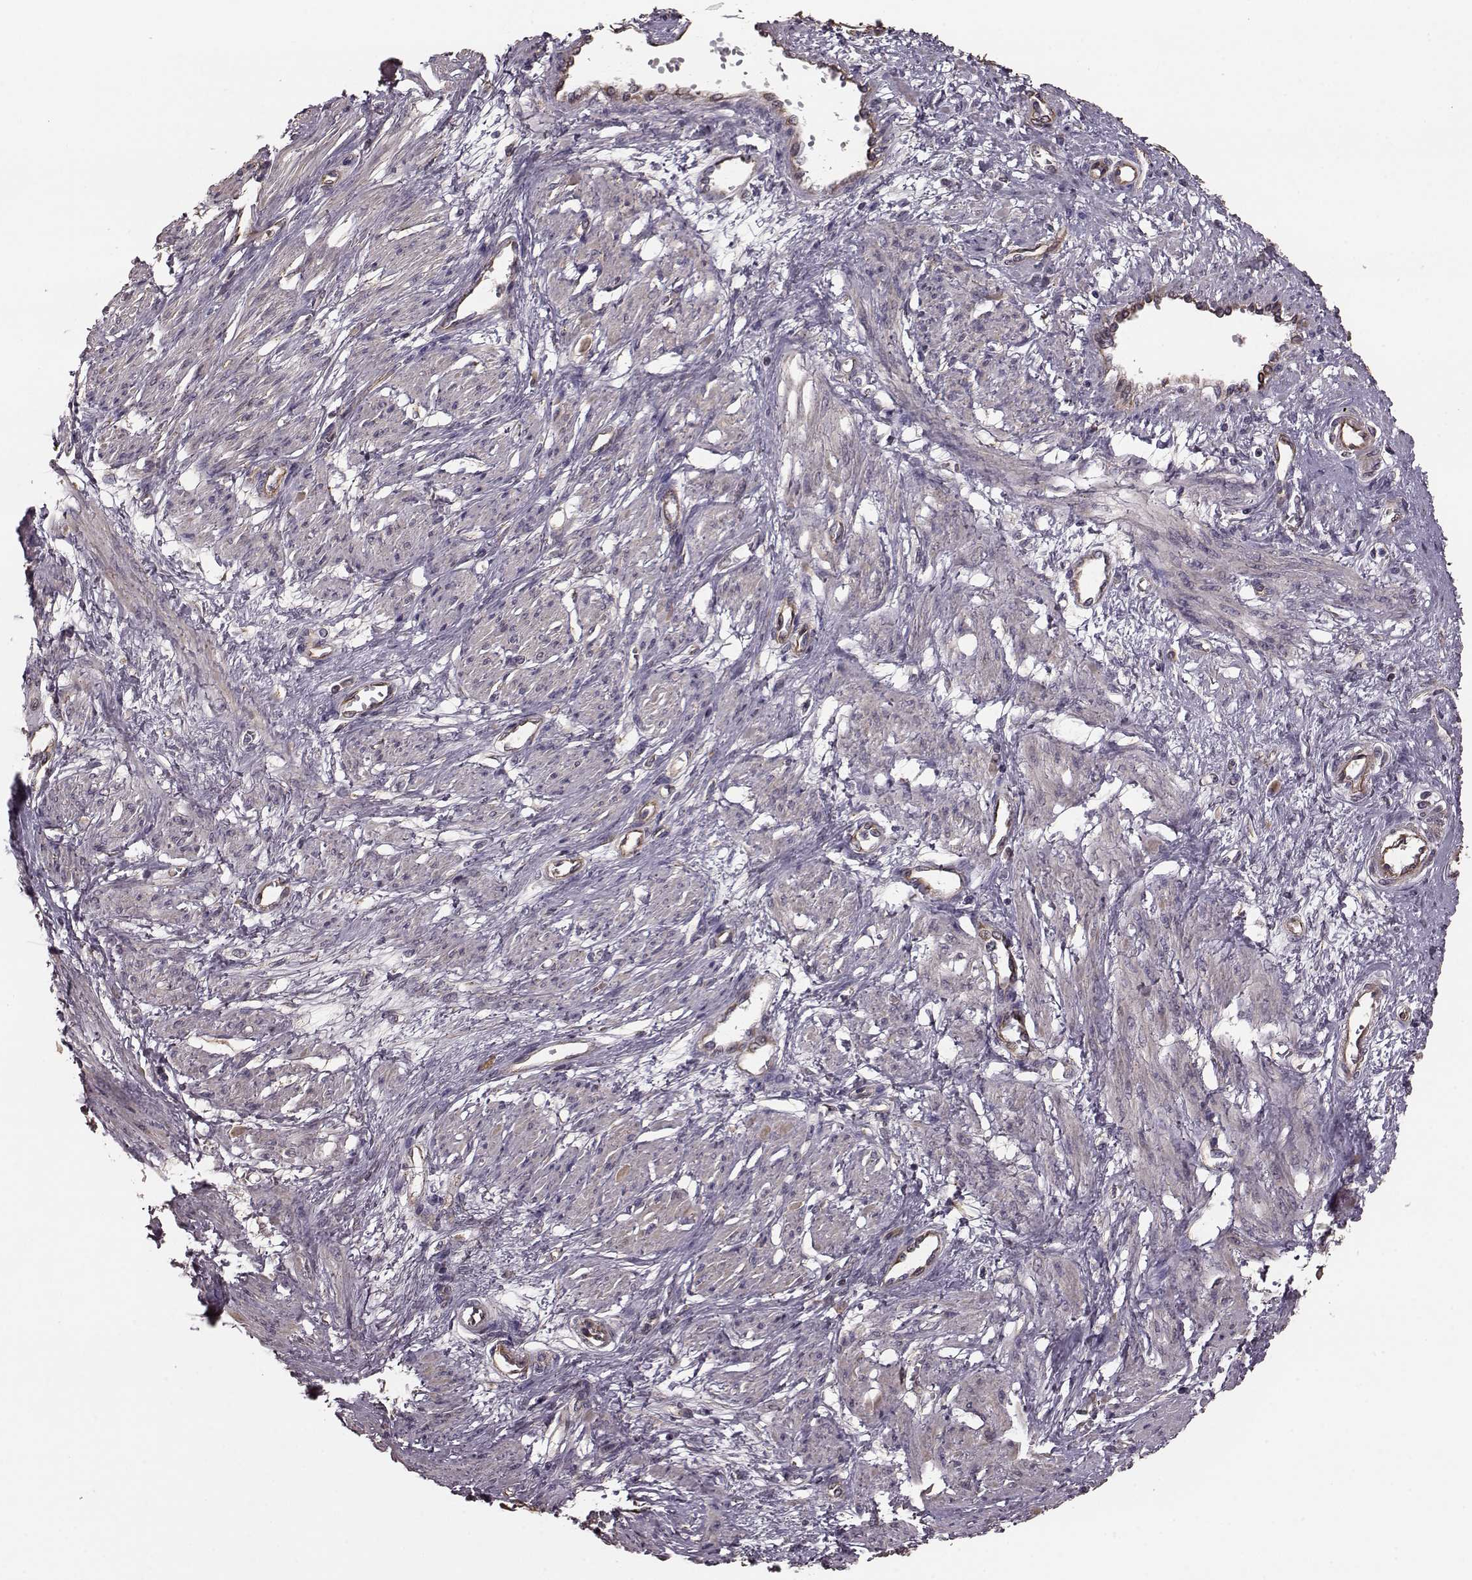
{"staining": {"intensity": "weak", "quantity": "<25%", "location": "cytoplasmic/membranous"}, "tissue": "smooth muscle", "cell_type": "Smooth muscle cells", "image_type": "normal", "snomed": [{"axis": "morphology", "description": "Normal tissue, NOS"}, {"axis": "topography", "description": "Smooth muscle"}, {"axis": "topography", "description": "Uterus"}], "caption": "The micrograph shows no staining of smooth muscle cells in normal smooth muscle. The staining is performed using DAB brown chromogen with nuclei counter-stained in using hematoxylin.", "gene": "NTF3", "patient": {"sex": "female", "age": 39}}